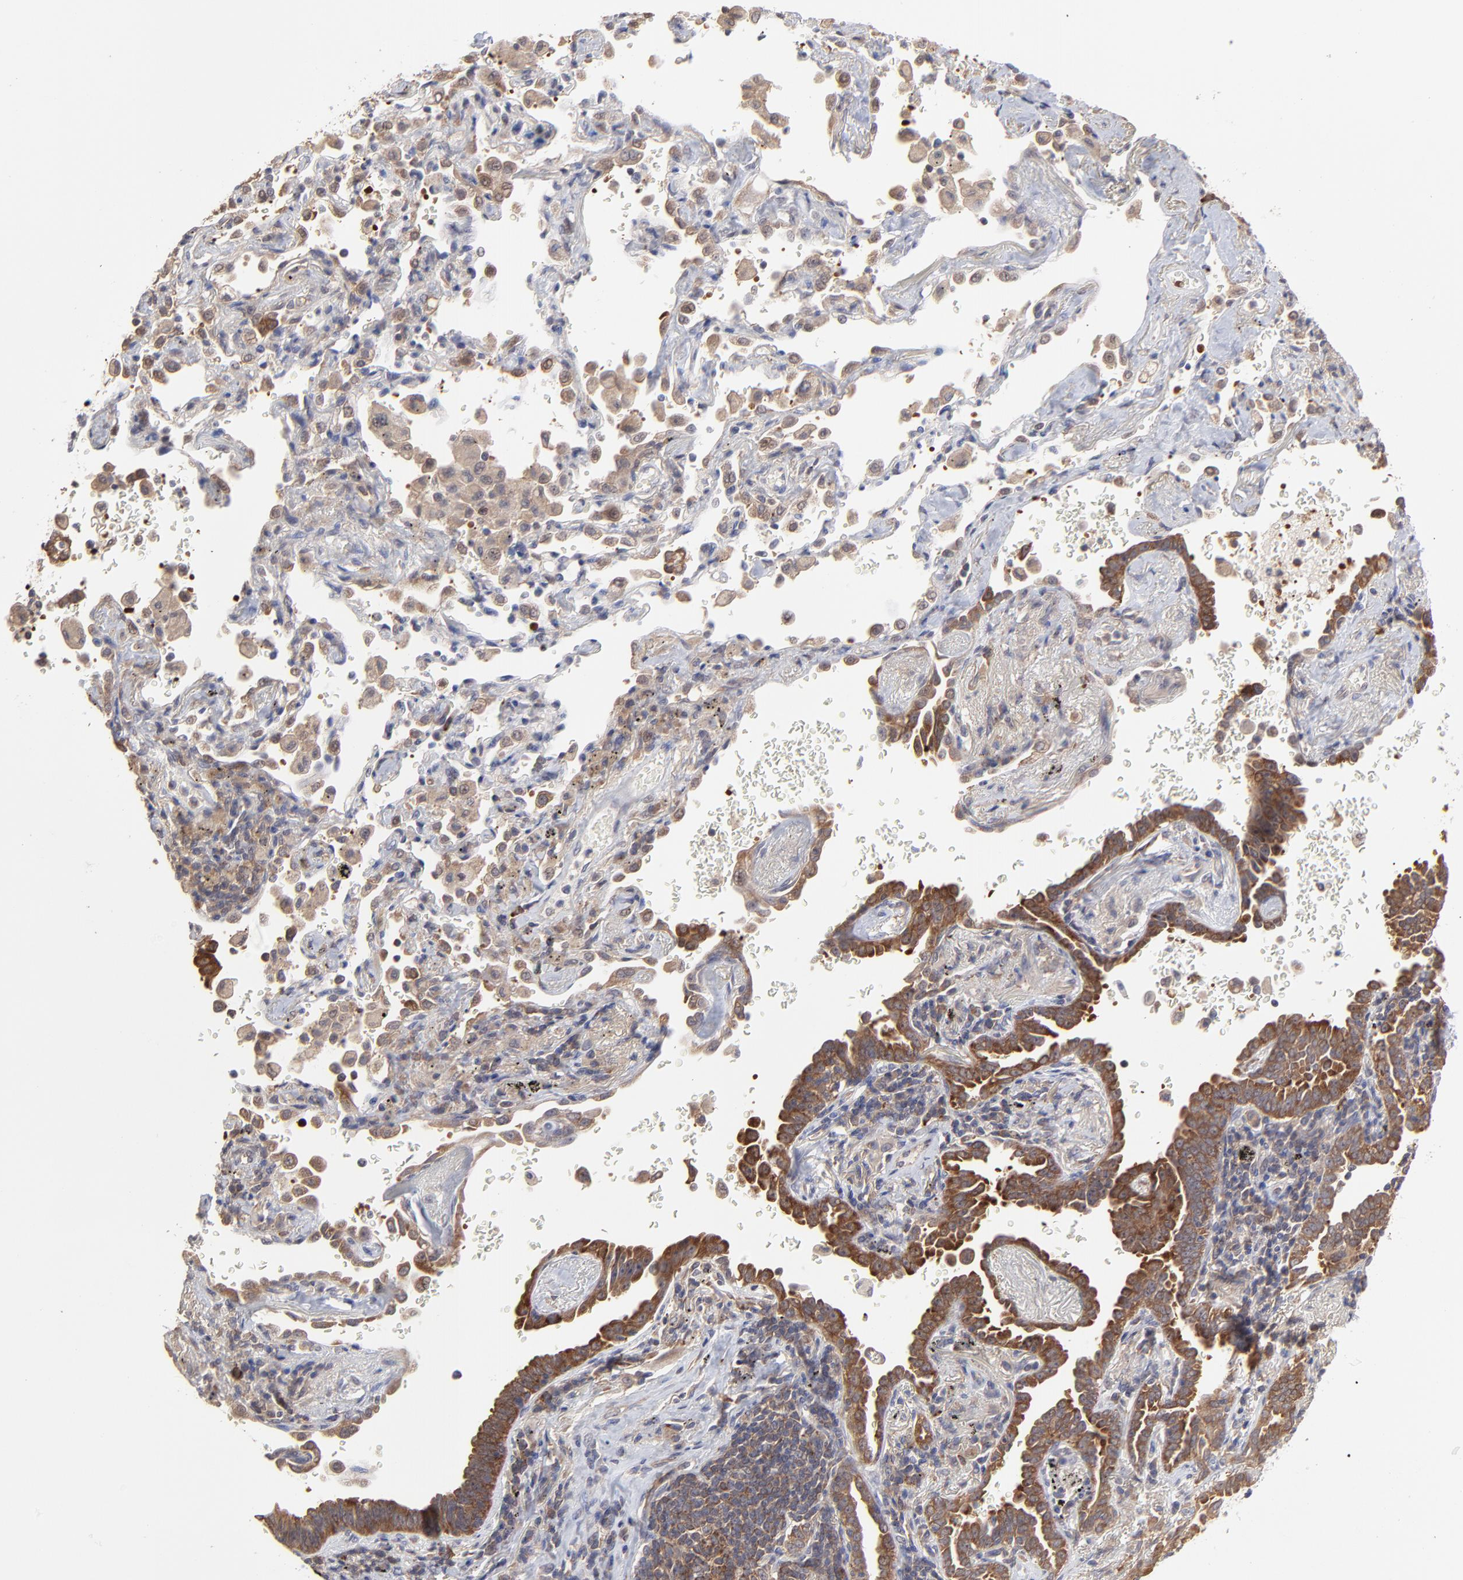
{"staining": {"intensity": "moderate", "quantity": ">75%", "location": "cytoplasmic/membranous"}, "tissue": "lung cancer", "cell_type": "Tumor cells", "image_type": "cancer", "snomed": [{"axis": "morphology", "description": "Adenocarcinoma, NOS"}, {"axis": "topography", "description": "Lung"}], "caption": "Lung cancer (adenocarcinoma) tissue displays moderate cytoplasmic/membranous staining in approximately >75% of tumor cells", "gene": "GART", "patient": {"sex": "female", "age": 64}}